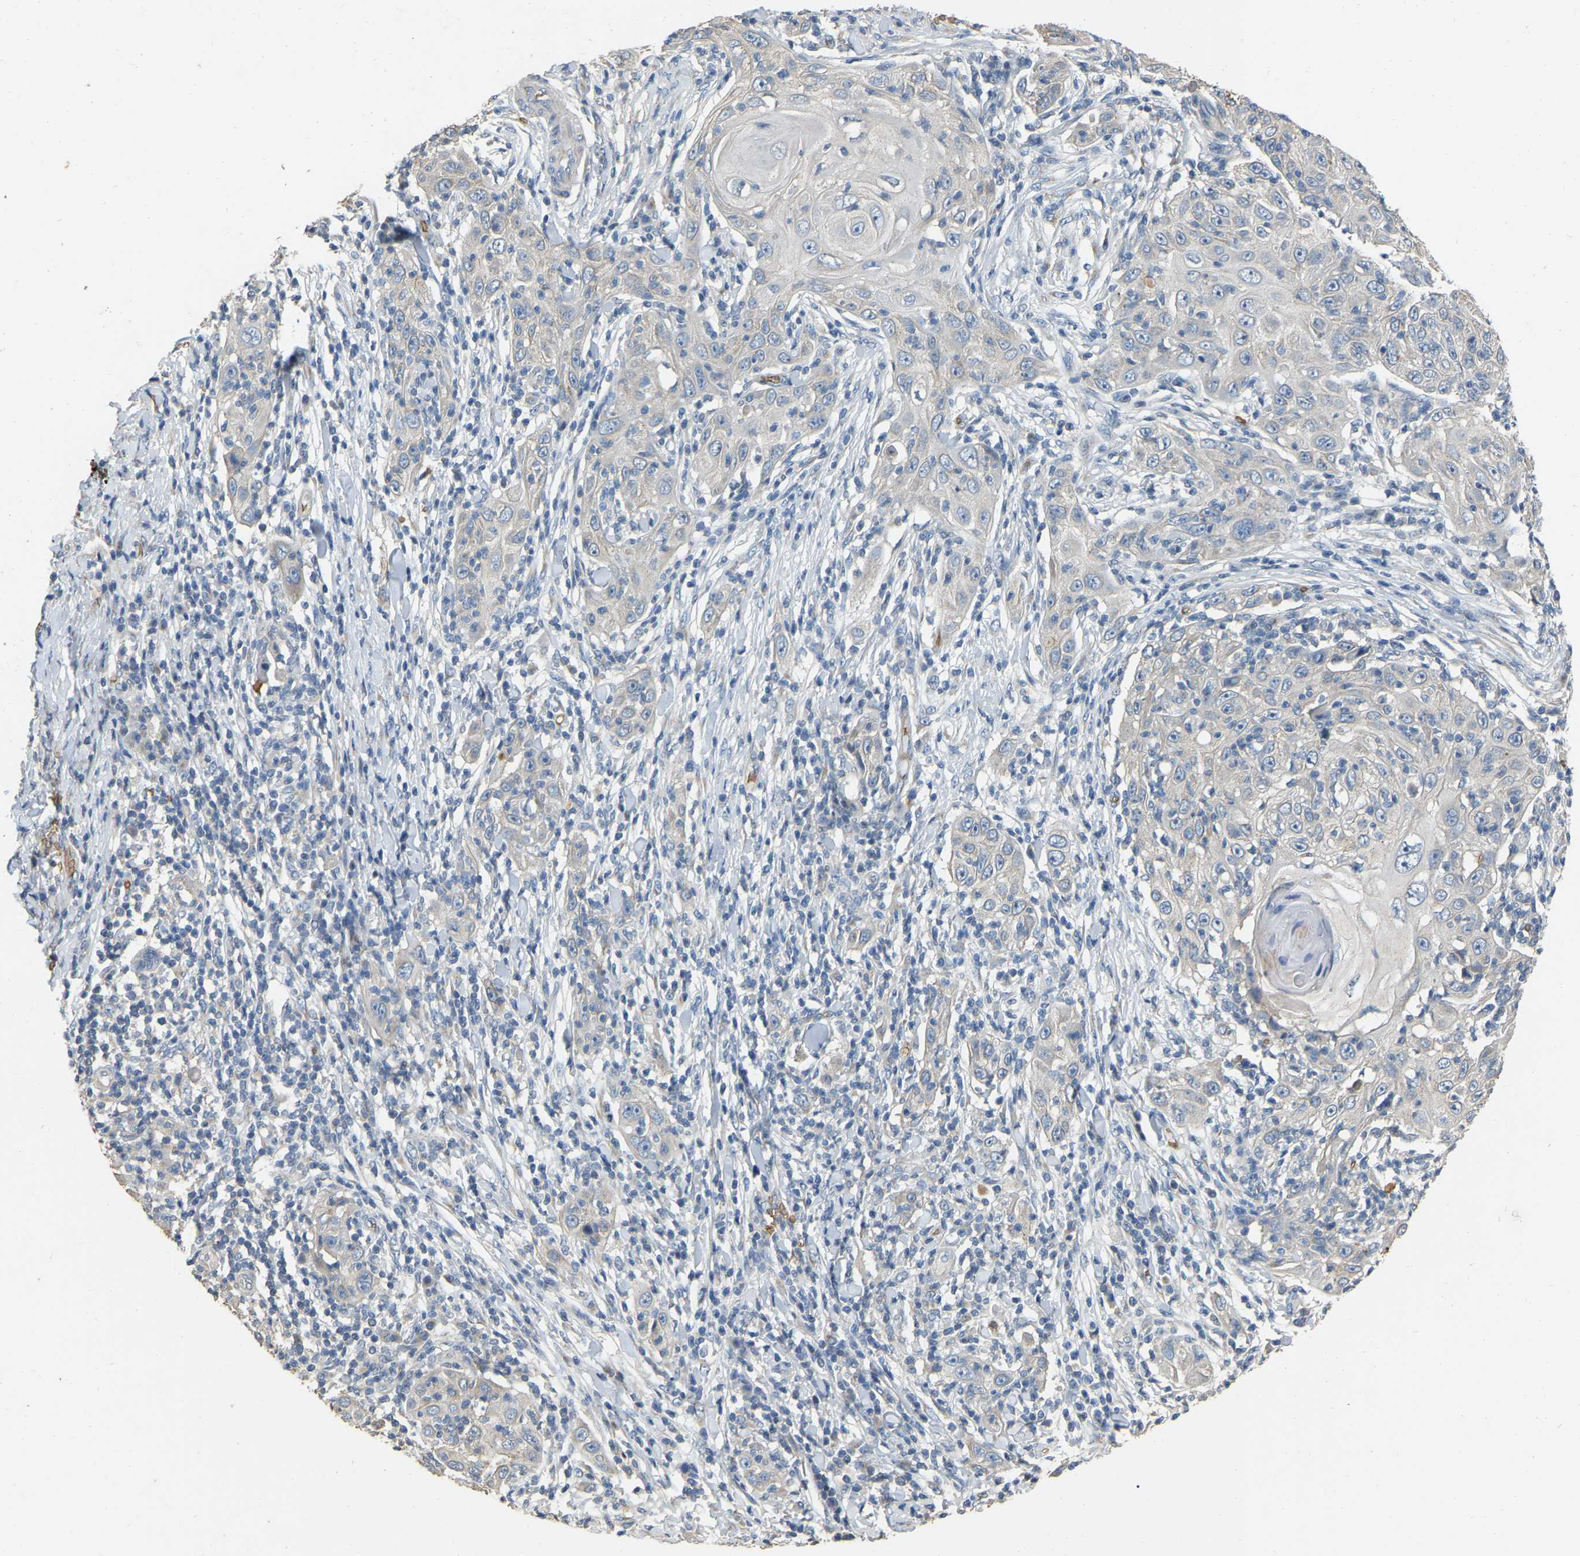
{"staining": {"intensity": "negative", "quantity": "none", "location": "none"}, "tissue": "skin cancer", "cell_type": "Tumor cells", "image_type": "cancer", "snomed": [{"axis": "morphology", "description": "Squamous cell carcinoma, NOS"}, {"axis": "topography", "description": "Skin"}], "caption": "Immunohistochemical staining of skin cancer (squamous cell carcinoma) exhibits no significant expression in tumor cells.", "gene": "CFAP298", "patient": {"sex": "female", "age": 88}}